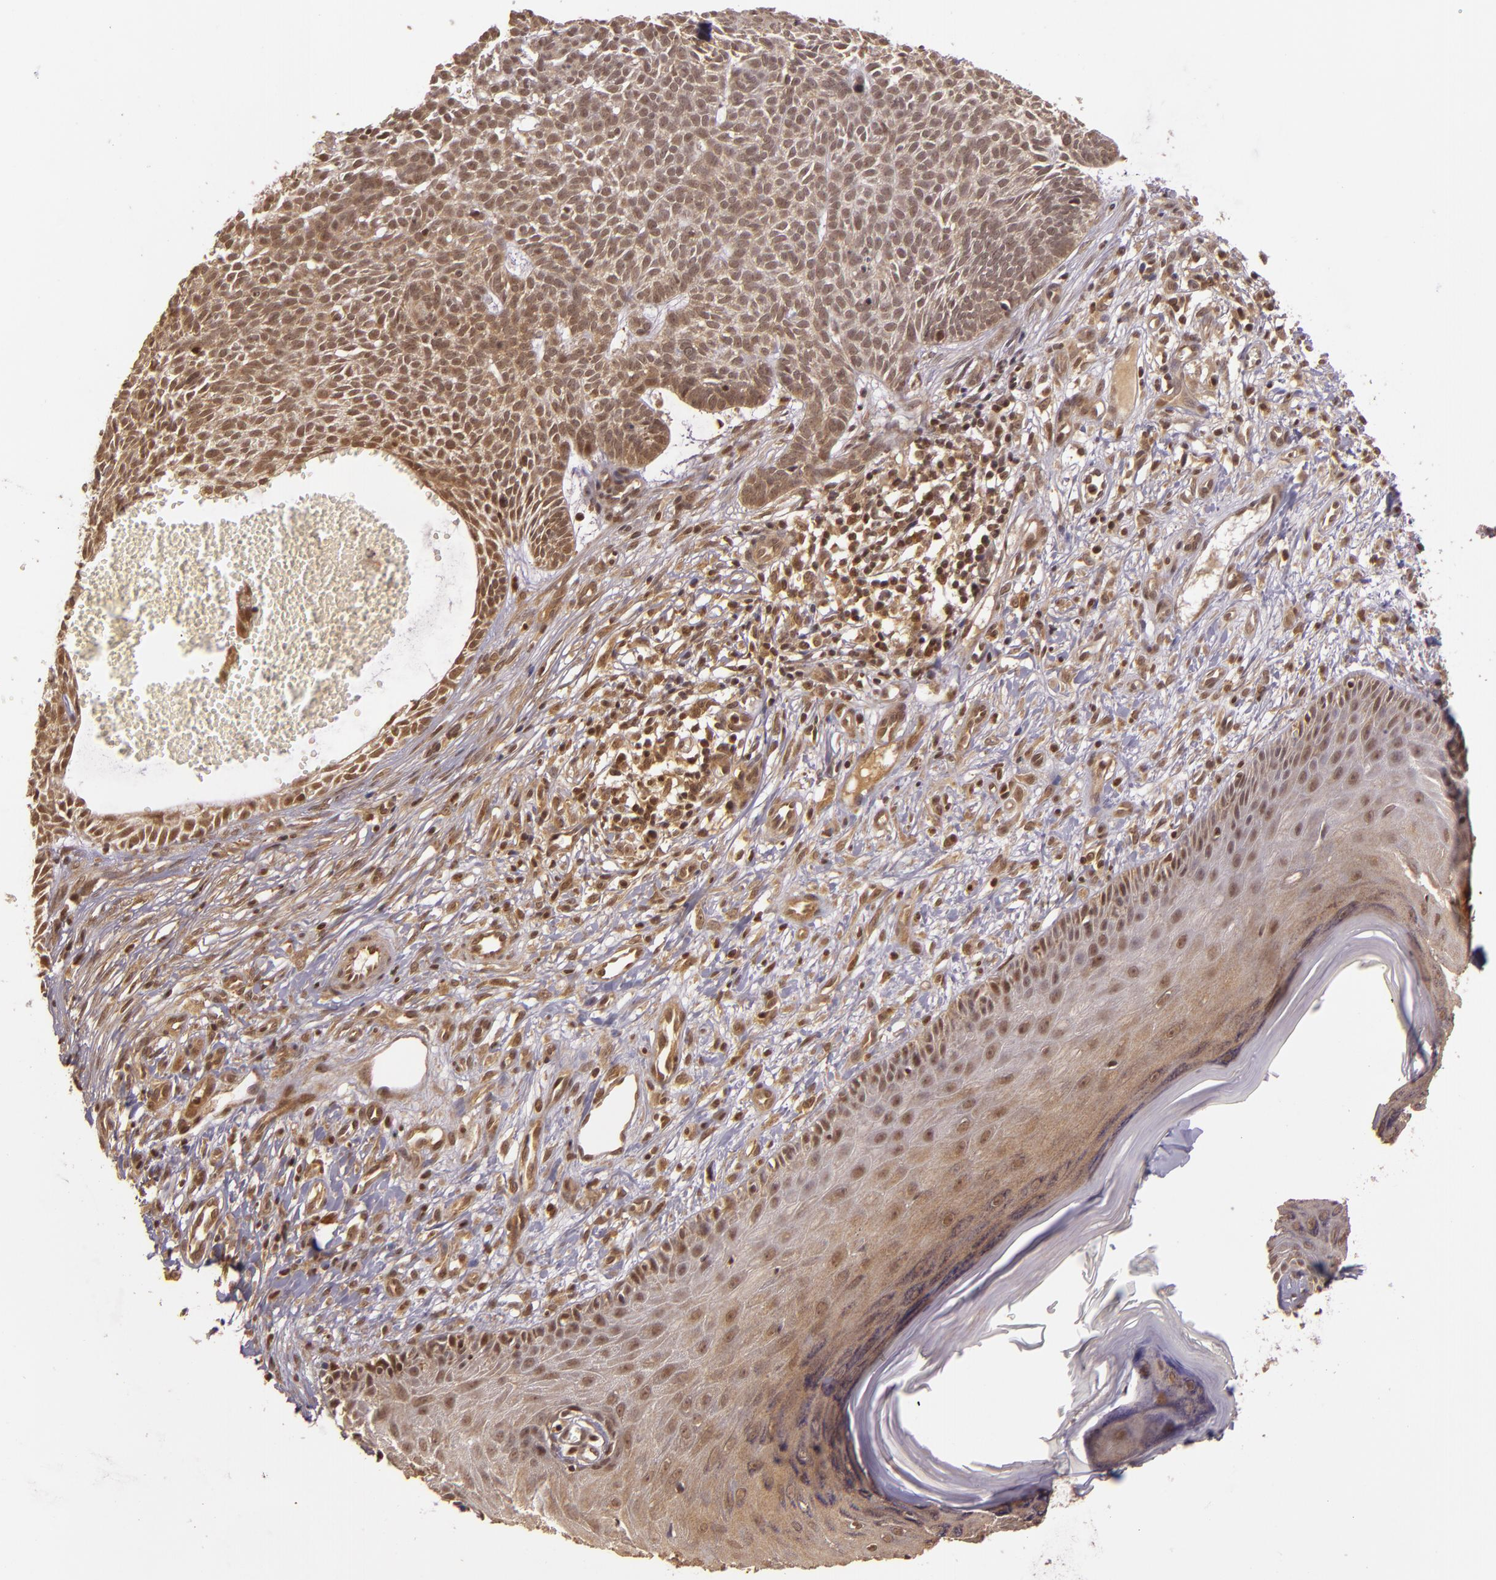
{"staining": {"intensity": "moderate", "quantity": ">75%", "location": "nuclear"}, "tissue": "skin cancer", "cell_type": "Tumor cells", "image_type": "cancer", "snomed": [{"axis": "morphology", "description": "Basal cell carcinoma"}, {"axis": "topography", "description": "Skin"}], "caption": "Protein staining of skin basal cell carcinoma tissue reveals moderate nuclear expression in about >75% of tumor cells.", "gene": "TXNRD2", "patient": {"sex": "male", "age": 75}}